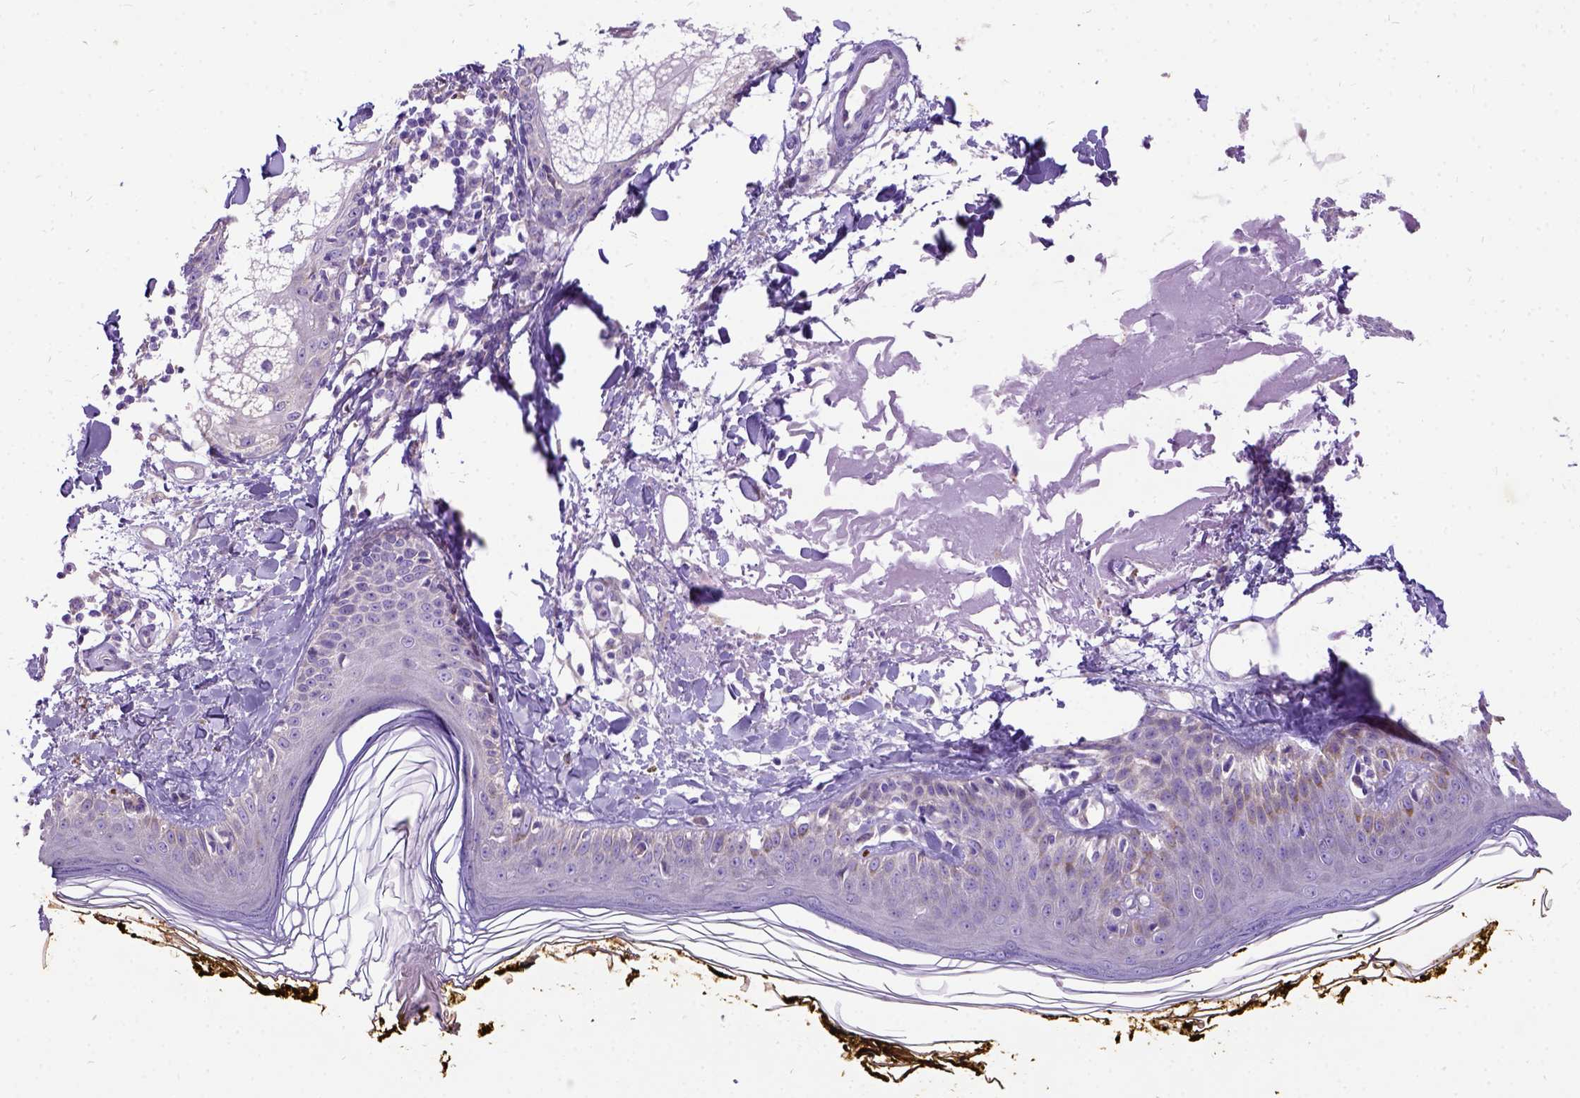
{"staining": {"intensity": "negative", "quantity": "none", "location": "none"}, "tissue": "skin", "cell_type": "Fibroblasts", "image_type": "normal", "snomed": [{"axis": "morphology", "description": "Normal tissue, NOS"}, {"axis": "topography", "description": "Skin"}], "caption": "An immunohistochemistry (IHC) image of benign skin is shown. There is no staining in fibroblasts of skin.", "gene": "CFAP54", "patient": {"sex": "male", "age": 76}}